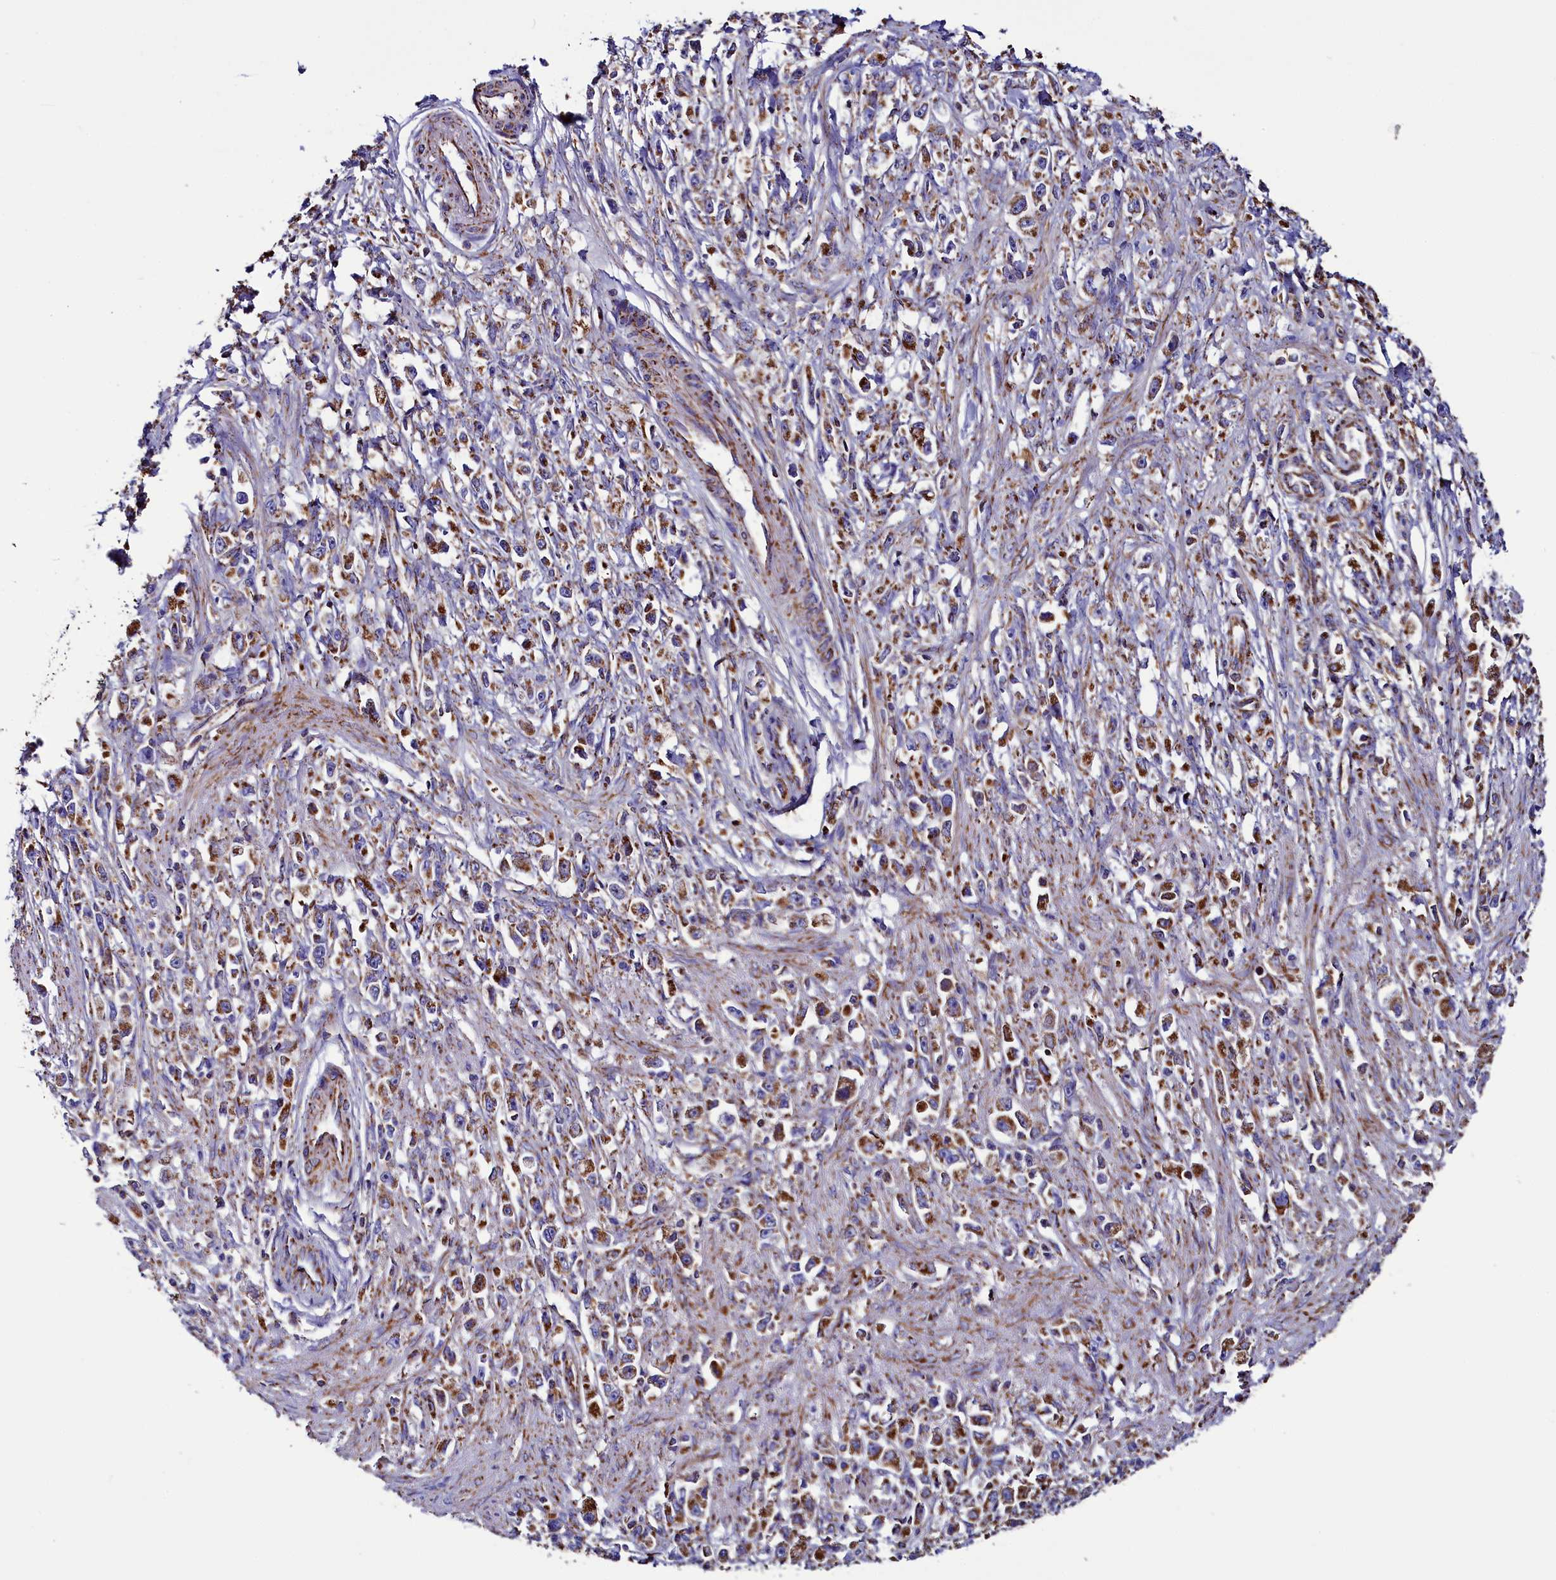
{"staining": {"intensity": "moderate", "quantity": ">75%", "location": "cytoplasmic/membranous"}, "tissue": "stomach cancer", "cell_type": "Tumor cells", "image_type": "cancer", "snomed": [{"axis": "morphology", "description": "Adenocarcinoma, NOS"}, {"axis": "topography", "description": "Stomach"}], "caption": "Stomach cancer stained with a brown dye shows moderate cytoplasmic/membranous positive expression in approximately >75% of tumor cells.", "gene": "SLC39A3", "patient": {"sex": "female", "age": 59}}